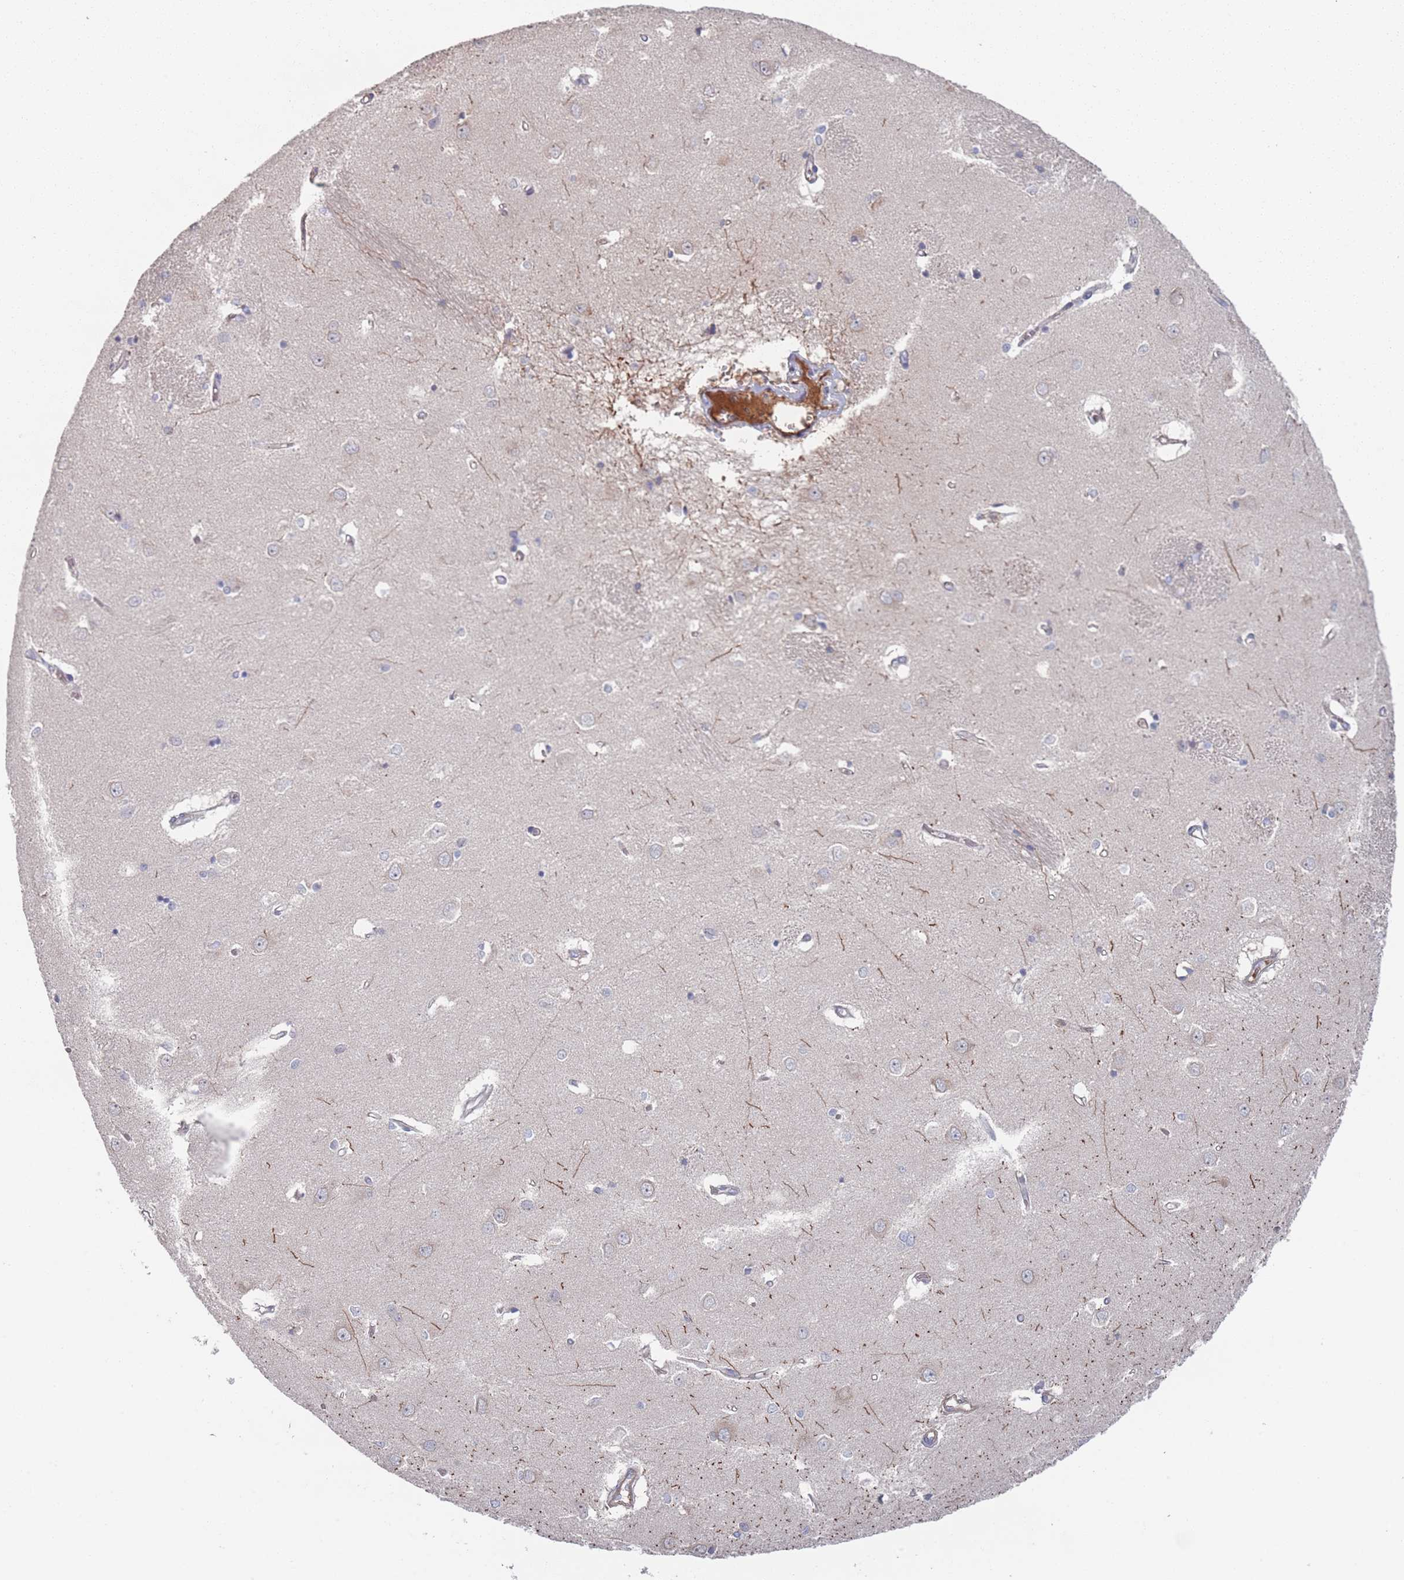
{"staining": {"intensity": "negative", "quantity": "none", "location": "none"}, "tissue": "caudate", "cell_type": "Glial cells", "image_type": "normal", "snomed": [{"axis": "morphology", "description": "Normal tissue, NOS"}, {"axis": "topography", "description": "Lateral ventricle wall"}], "caption": "Immunohistochemistry image of normal human caudate stained for a protein (brown), which exhibits no positivity in glial cells.", "gene": "PLEKHA4", "patient": {"sex": "male", "age": 37}}